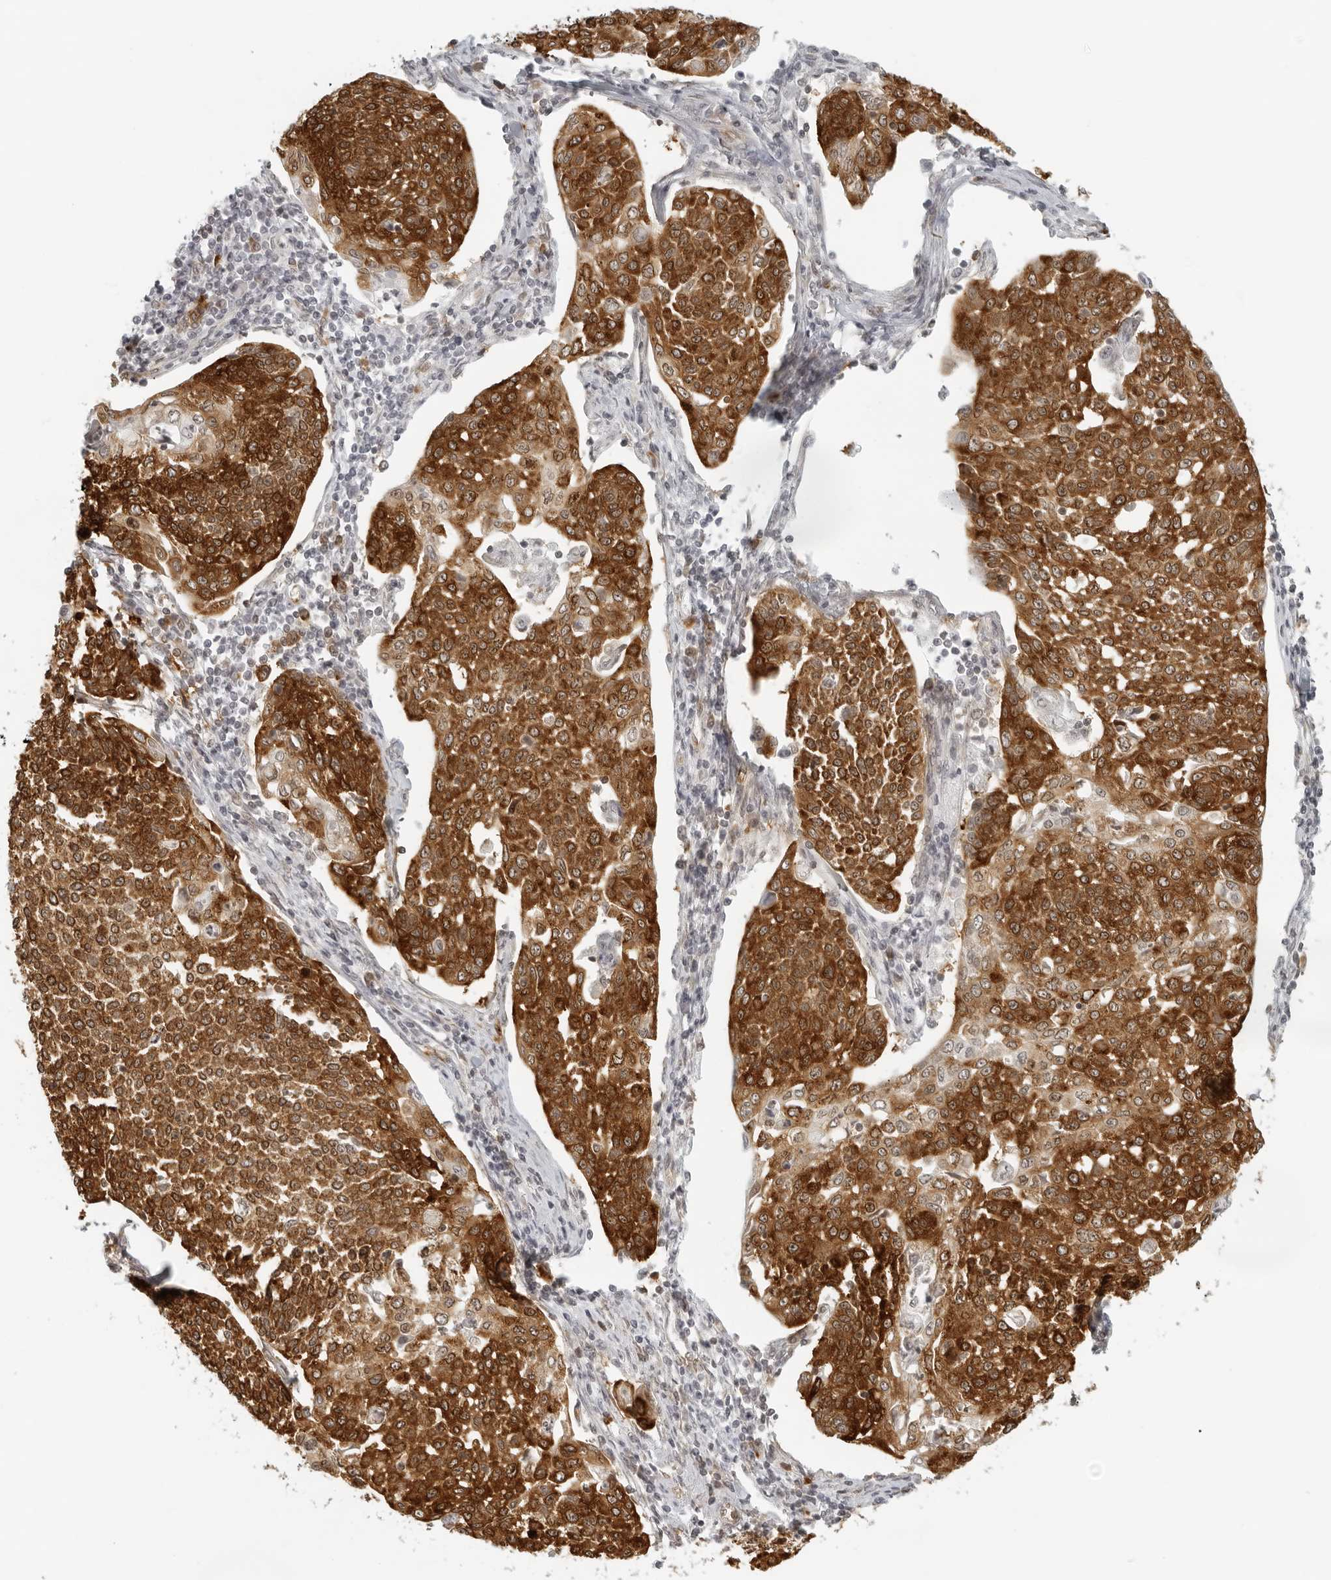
{"staining": {"intensity": "strong", "quantity": ">75%", "location": "cytoplasmic/membranous"}, "tissue": "cervical cancer", "cell_type": "Tumor cells", "image_type": "cancer", "snomed": [{"axis": "morphology", "description": "Squamous cell carcinoma, NOS"}, {"axis": "topography", "description": "Cervix"}], "caption": "An immunohistochemistry photomicrograph of neoplastic tissue is shown. Protein staining in brown labels strong cytoplasmic/membranous positivity in squamous cell carcinoma (cervical) within tumor cells. The staining is performed using DAB (3,3'-diaminobenzidine) brown chromogen to label protein expression. The nuclei are counter-stained blue using hematoxylin.", "gene": "EIF4G1", "patient": {"sex": "female", "age": 34}}